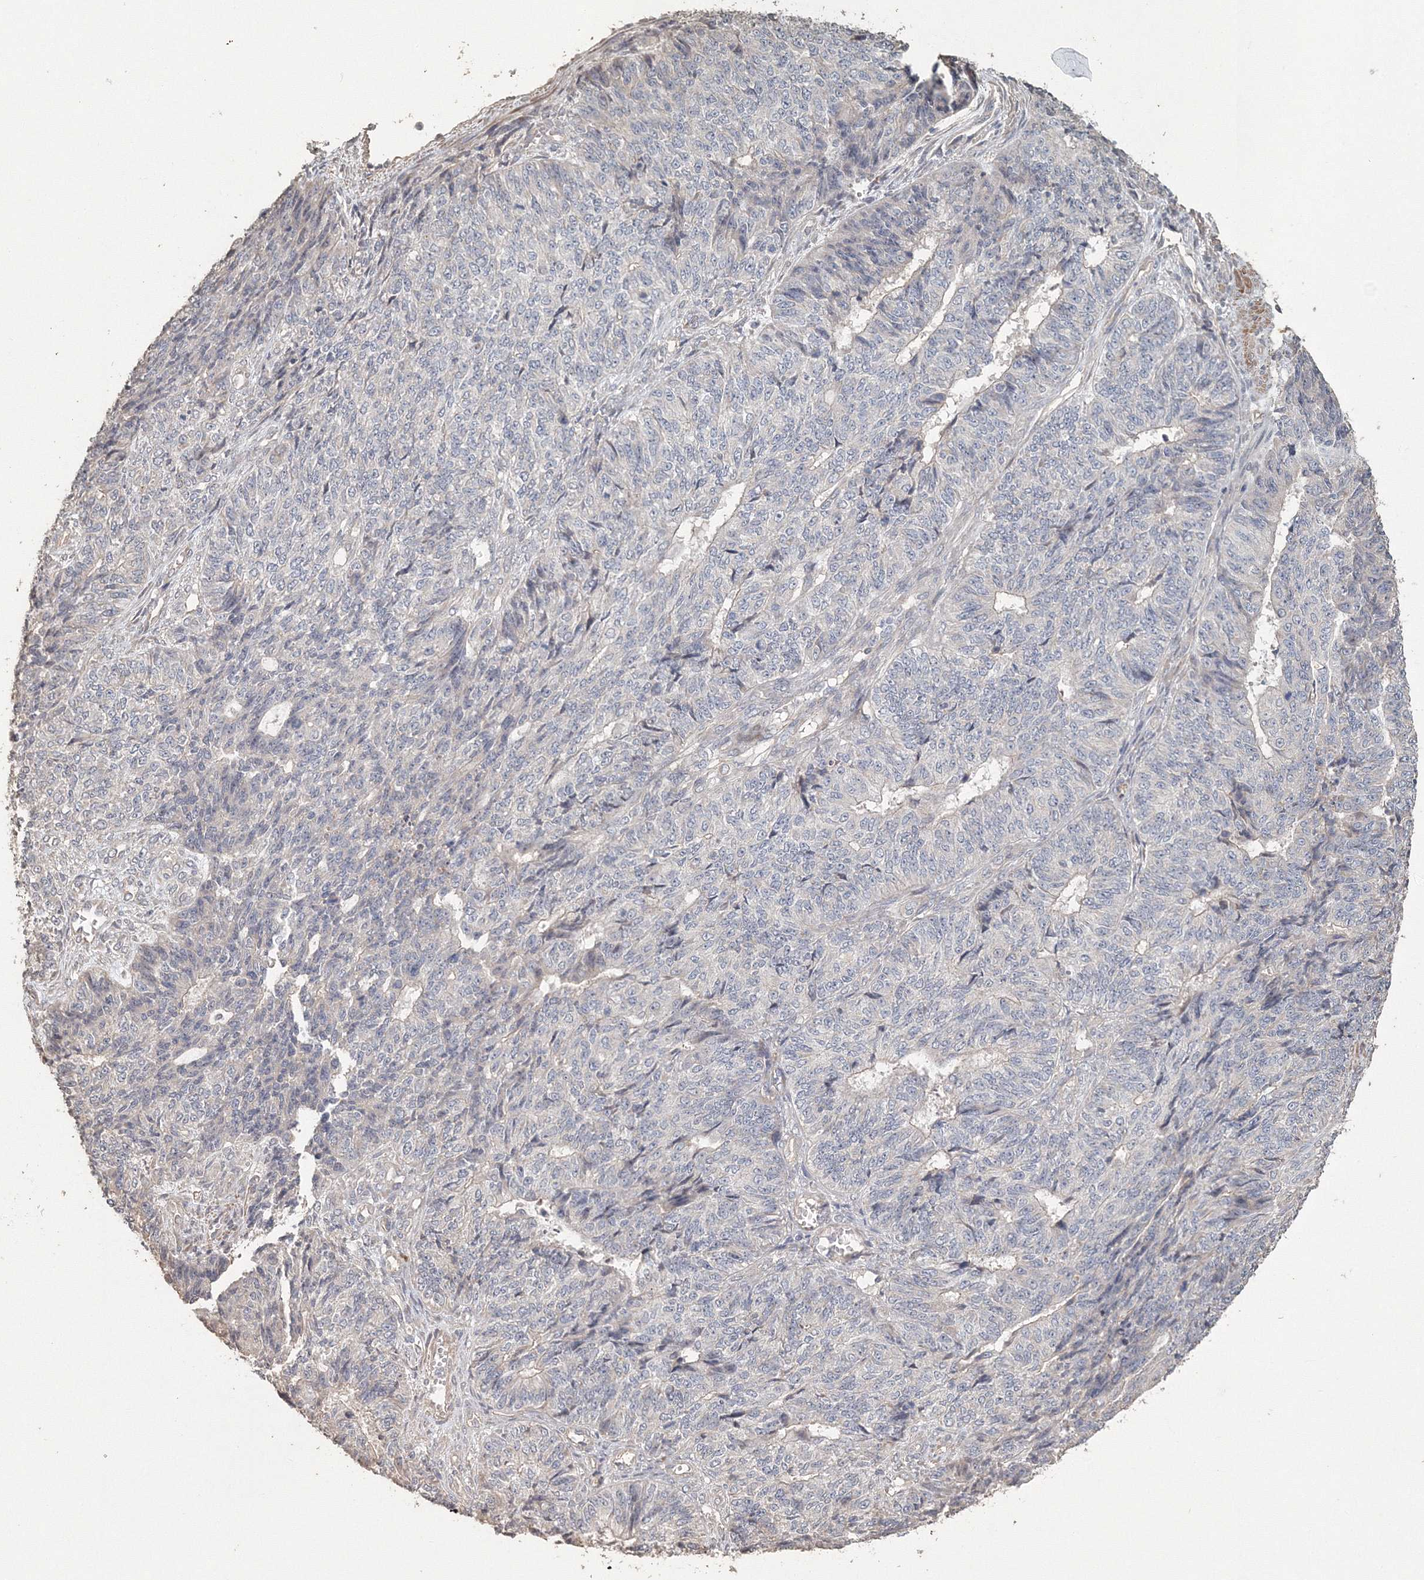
{"staining": {"intensity": "negative", "quantity": "none", "location": "none"}, "tissue": "endometrial cancer", "cell_type": "Tumor cells", "image_type": "cancer", "snomed": [{"axis": "morphology", "description": "Adenocarcinoma, NOS"}, {"axis": "topography", "description": "Endometrium"}], "caption": "Protein analysis of adenocarcinoma (endometrial) reveals no significant staining in tumor cells.", "gene": "NALF2", "patient": {"sex": "female", "age": 32}}